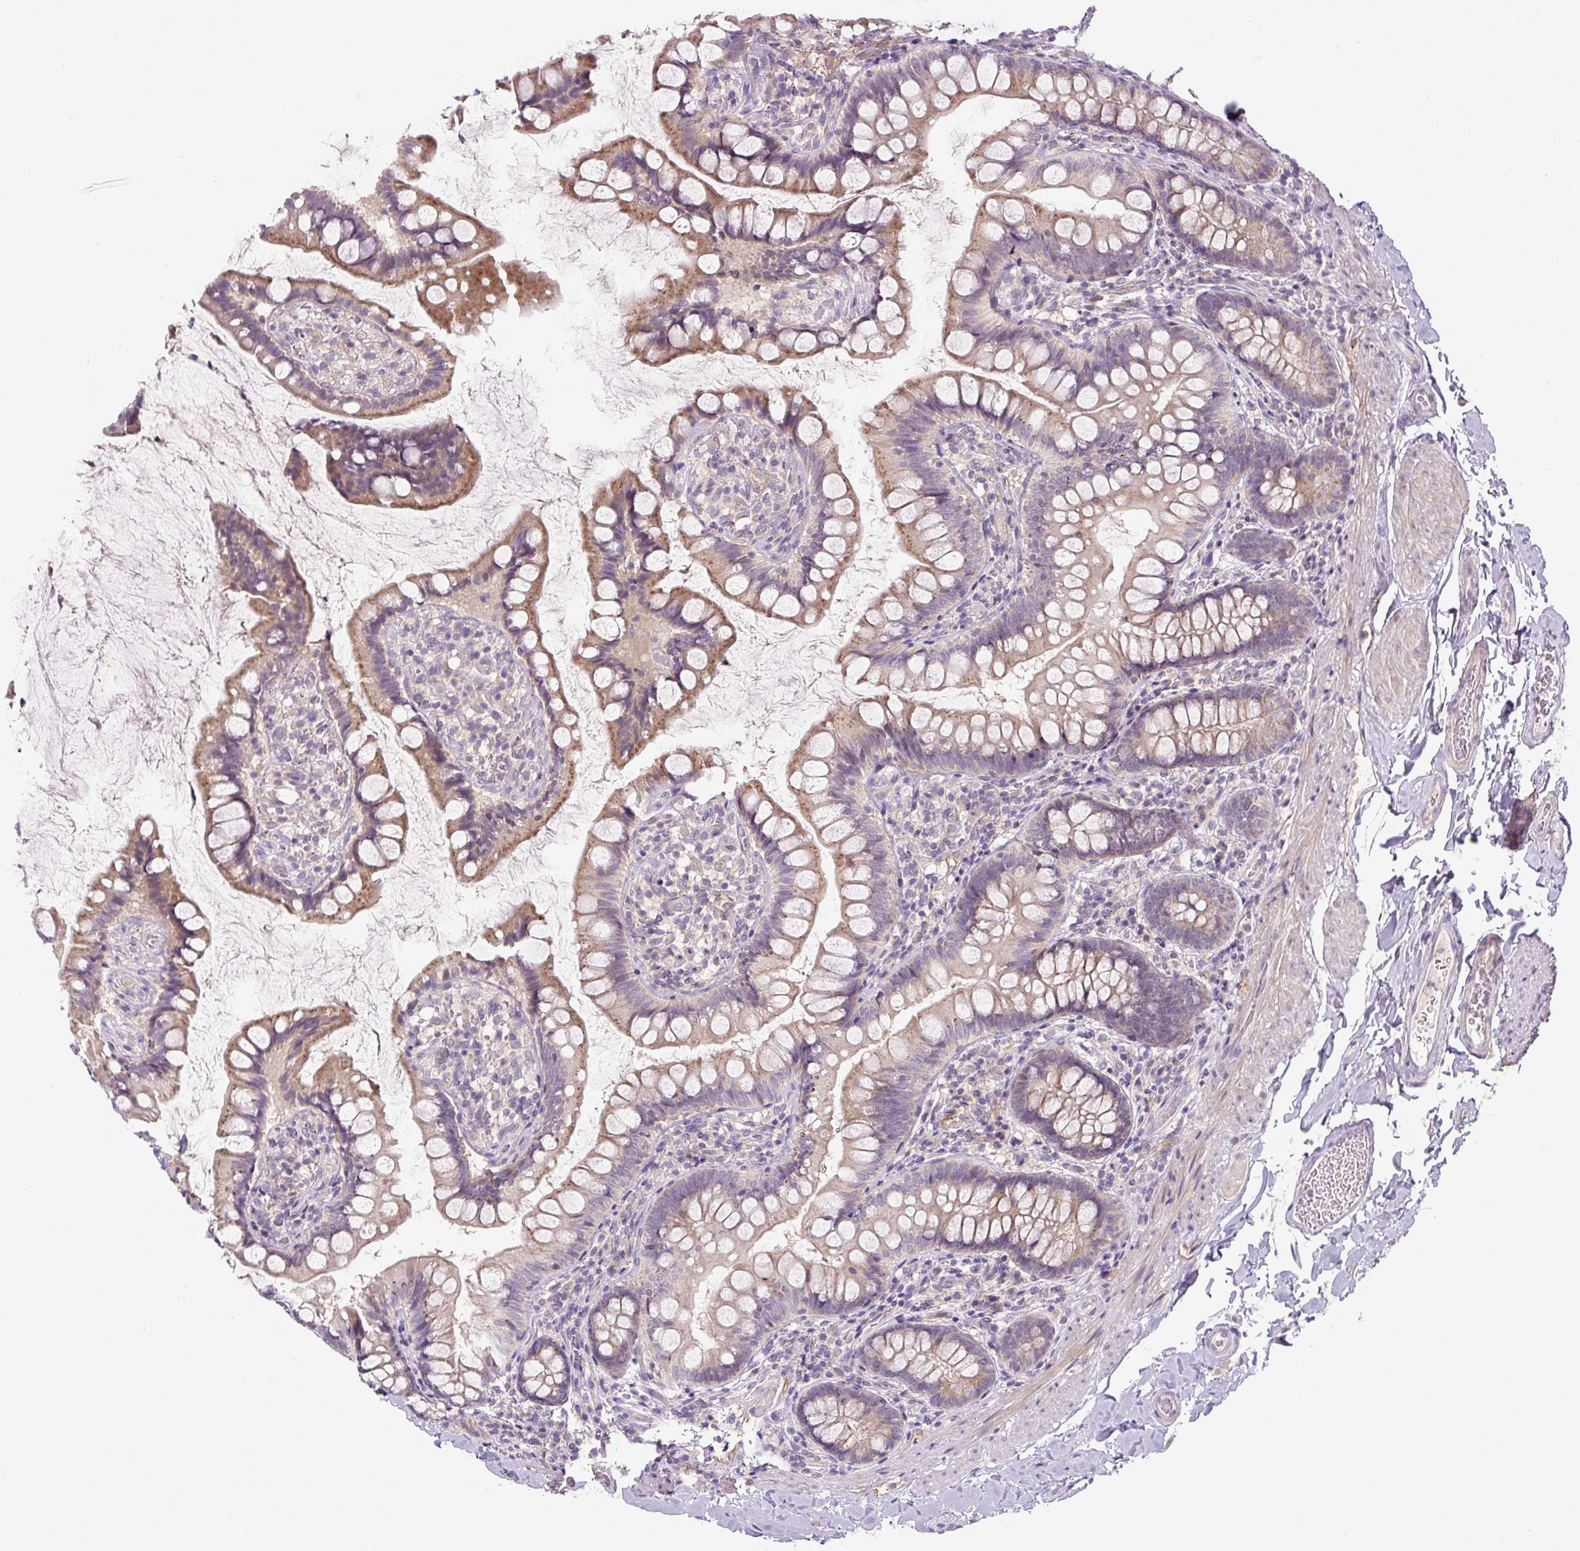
{"staining": {"intensity": "moderate", "quantity": "25%-75%", "location": "cytoplasmic/membranous"}, "tissue": "small intestine", "cell_type": "Glandular cells", "image_type": "normal", "snomed": [{"axis": "morphology", "description": "Normal tissue, NOS"}, {"axis": "topography", "description": "Small intestine"}], "caption": "Immunohistochemical staining of benign human small intestine exhibits 25%-75% levels of moderate cytoplasmic/membranous protein staining in approximately 25%-75% of glandular cells.", "gene": "UBL3", "patient": {"sex": "male", "age": 70}}